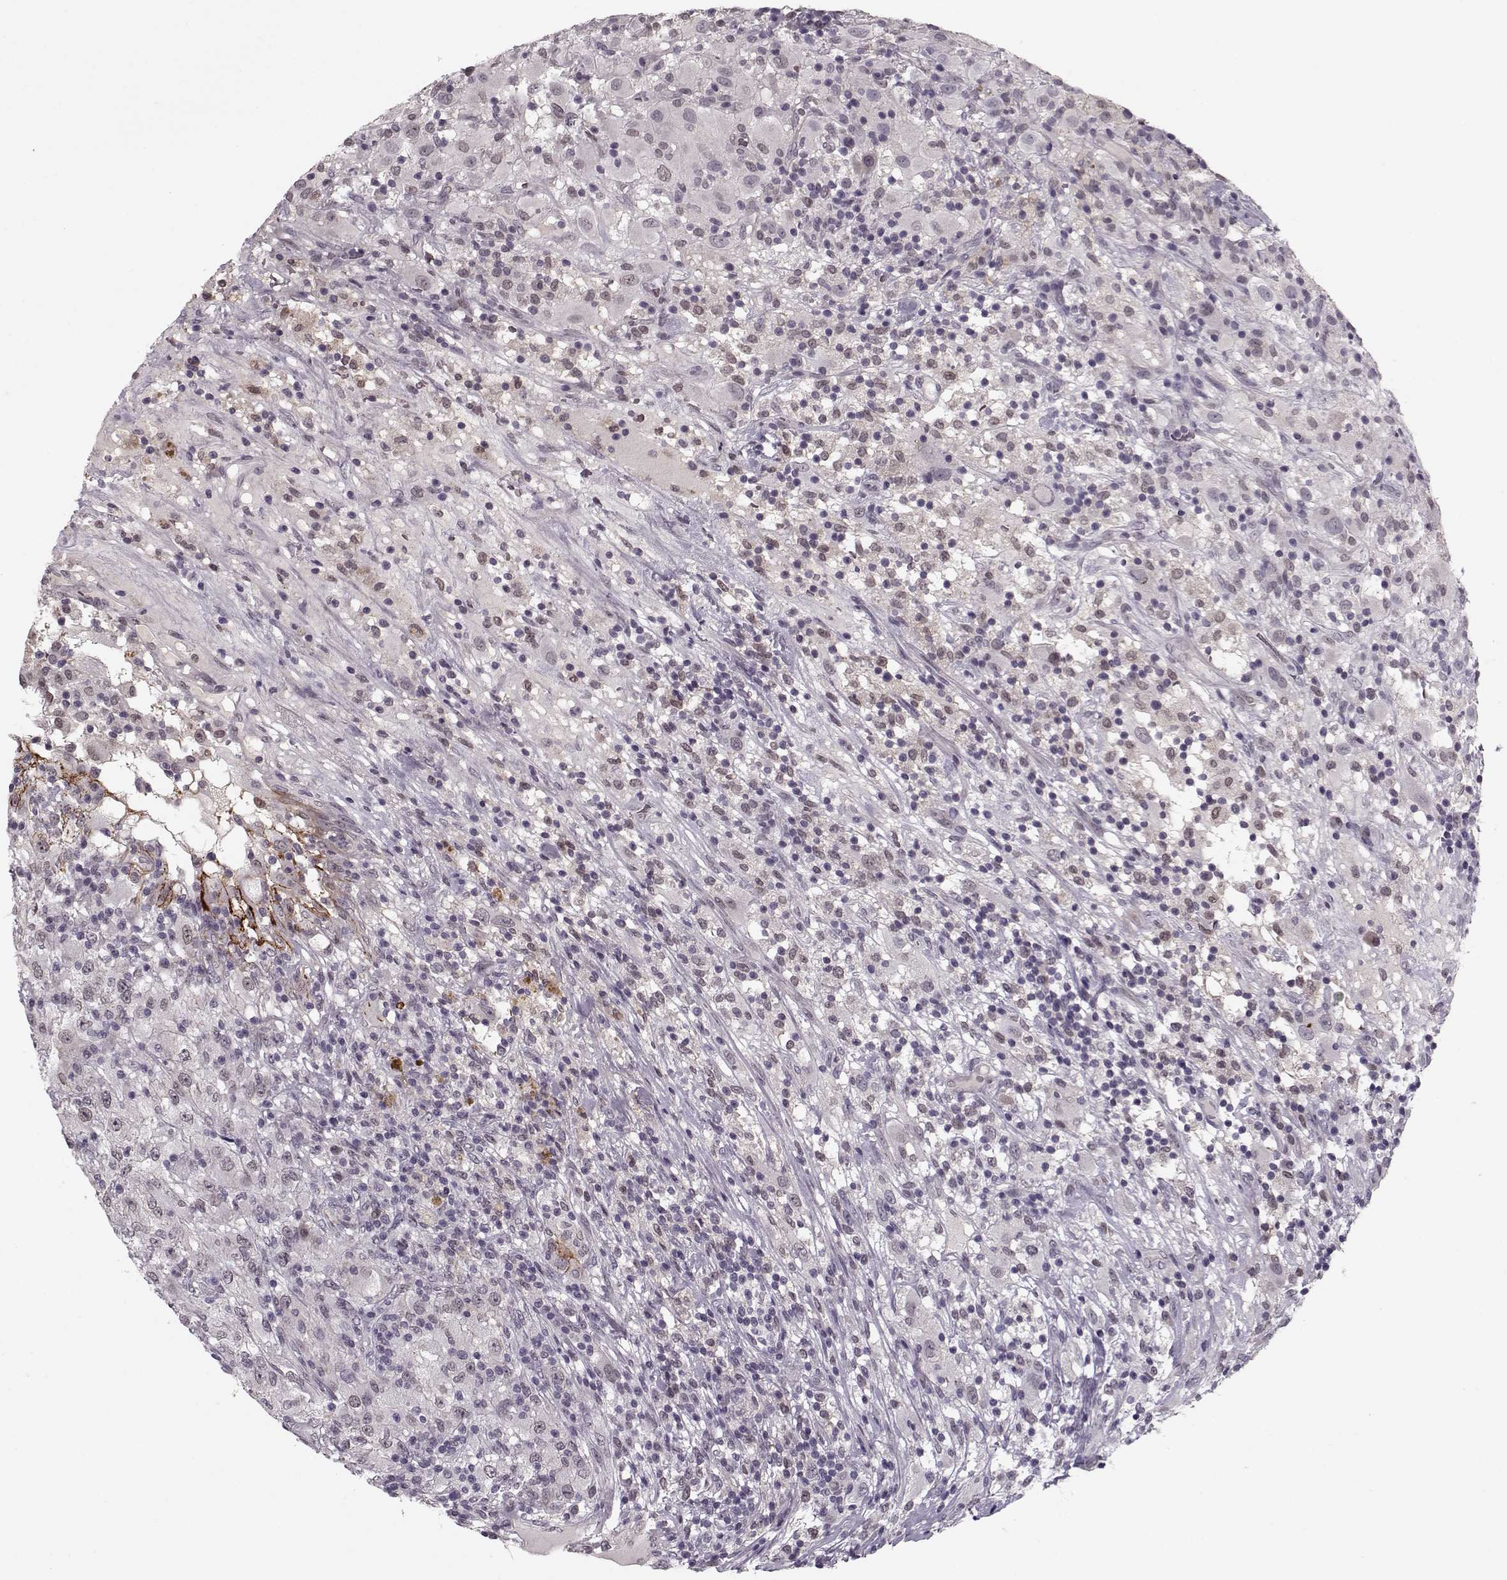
{"staining": {"intensity": "negative", "quantity": "none", "location": "none"}, "tissue": "renal cancer", "cell_type": "Tumor cells", "image_type": "cancer", "snomed": [{"axis": "morphology", "description": "Adenocarcinoma, NOS"}, {"axis": "topography", "description": "Kidney"}], "caption": "Renal adenocarcinoma stained for a protein using IHC demonstrates no staining tumor cells.", "gene": "DNAI3", "patient": {"sex": "female", "age": 67}}